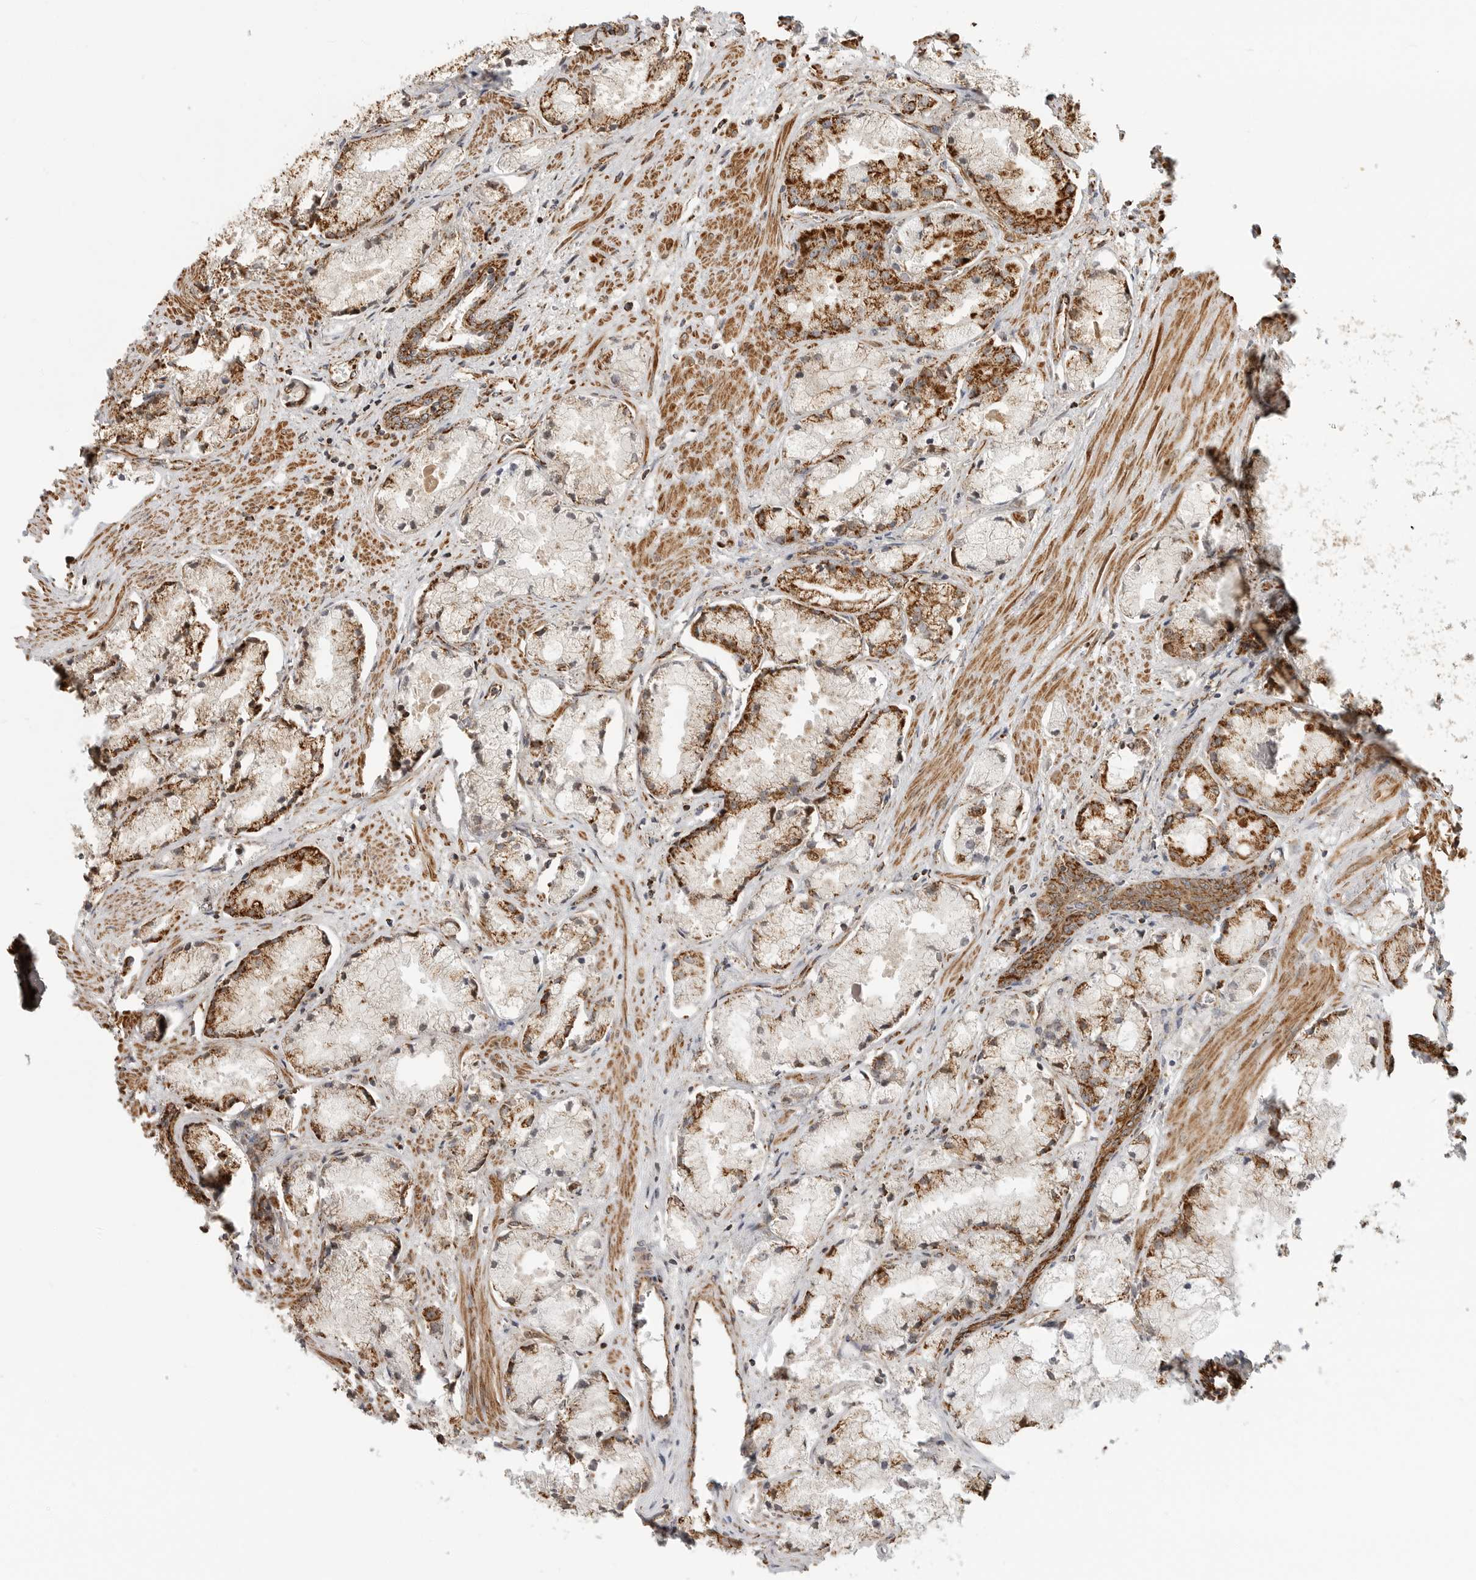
{"staining": {"intensity": "strong", "quantity": "25%-75%", "location": "cytoplasmic/membranous"}, "tissue": "prostate cancer", "cell_type": "Tumor cells", "image_type": "cancer", "snomed": [{"axis": "morphology", "description": "Adenocarcinoma, High grade"}, {"axis": "topography", "description": "Prostate"}], "caption": "Human prostate adenocarcinoma (high-grade) stained with a protein marker shows strong staining in tumor cells.", "gene": "BMP2K", "patient": {"sex": "male", "age": 50}}